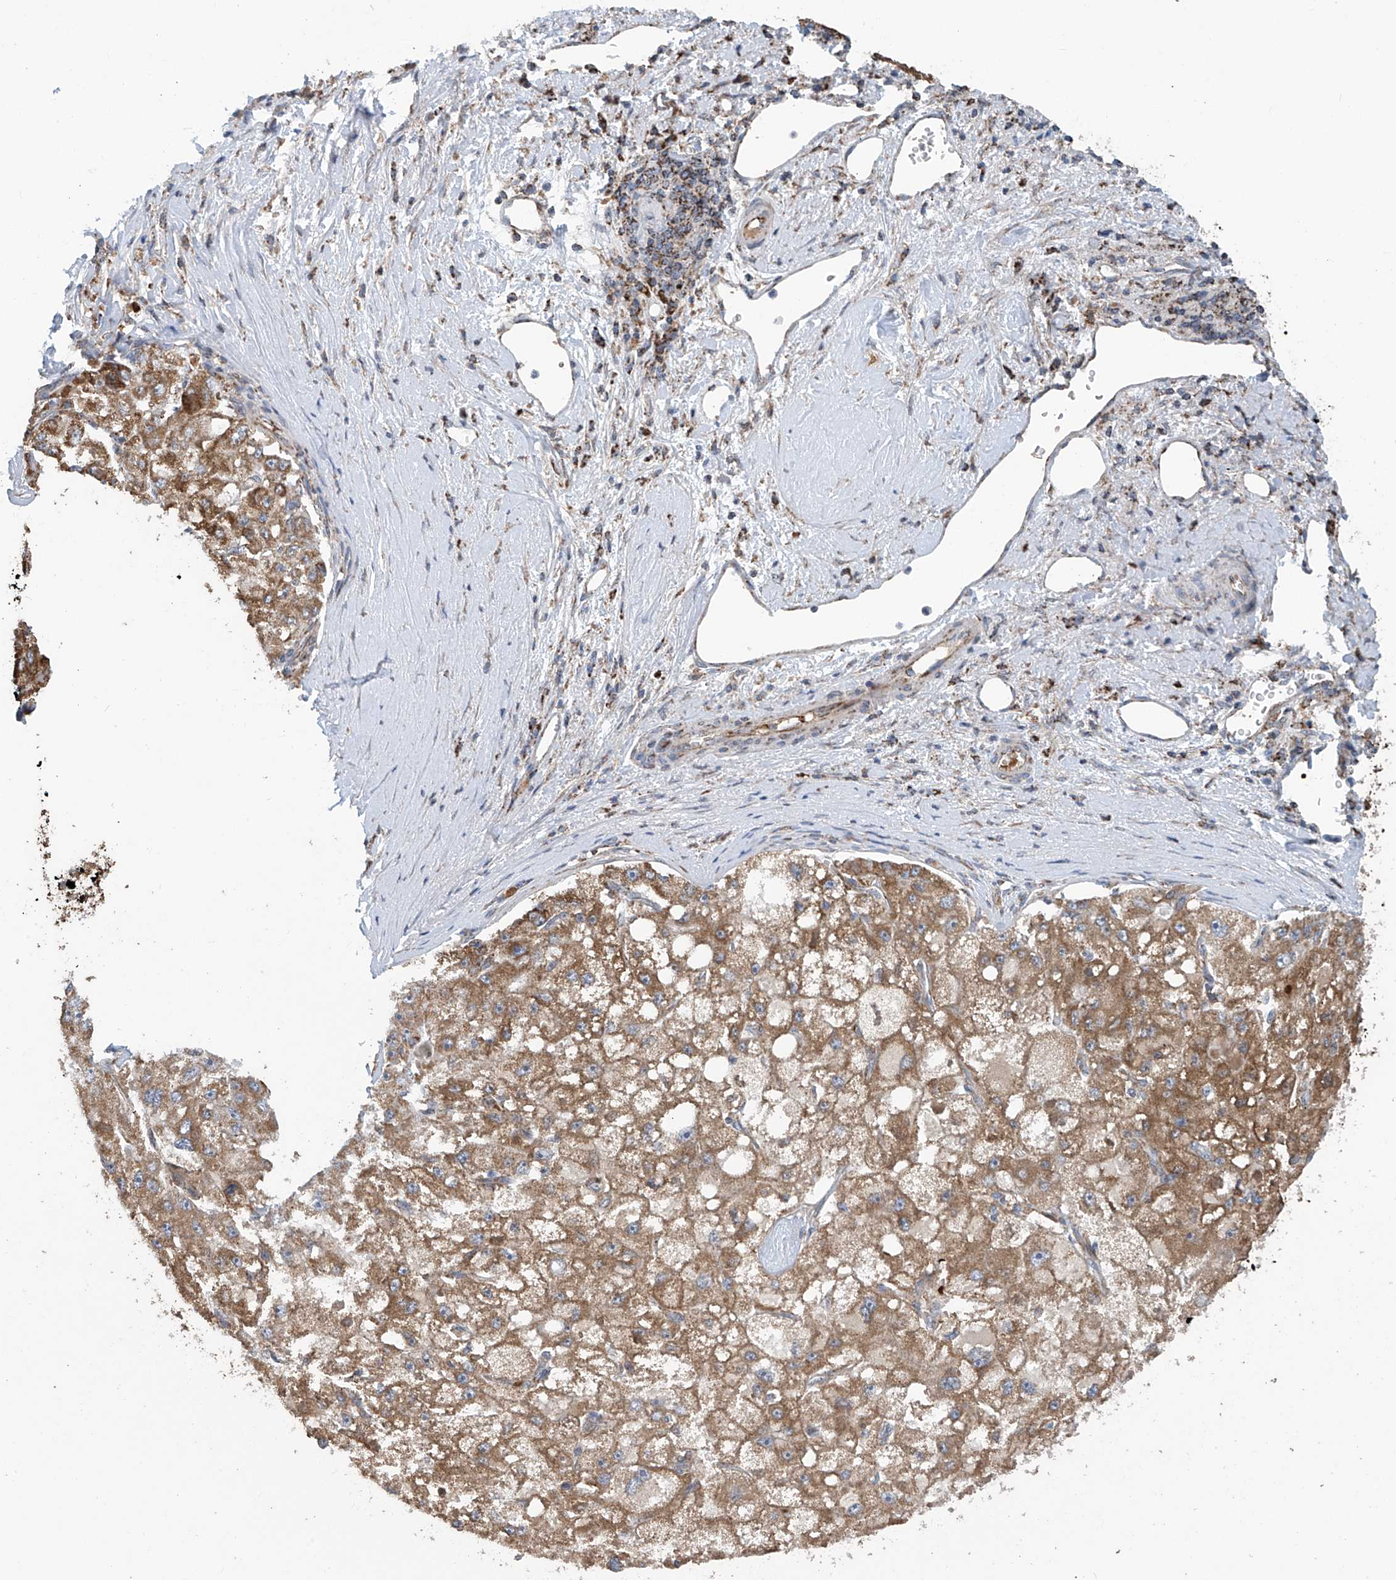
{"staining": {"intensity": "moderate", "quantity": ">75%", "location": "cytoplasmic/membranous"}, "tissue": "liver cancer", "cell_type": "Tumor cells", "image_type": "cancer", "snomed": [{"axis": "morphology", "description": "Carcinoma, Hepatocellular, NOS"}, {"axis": "topography", "description": "Liver"}], "caption": "An IHC image of tumor tissue is shown. Protein staining in brown labels moderate cytoplasmic/membranous positivity in liver hepatocellular carcinoma within tumor cells. (DAB IHC with brightfield microscopy, high magnification).", "gene": "COMMD1", "patient": {"sex": "male", "age": 80}}